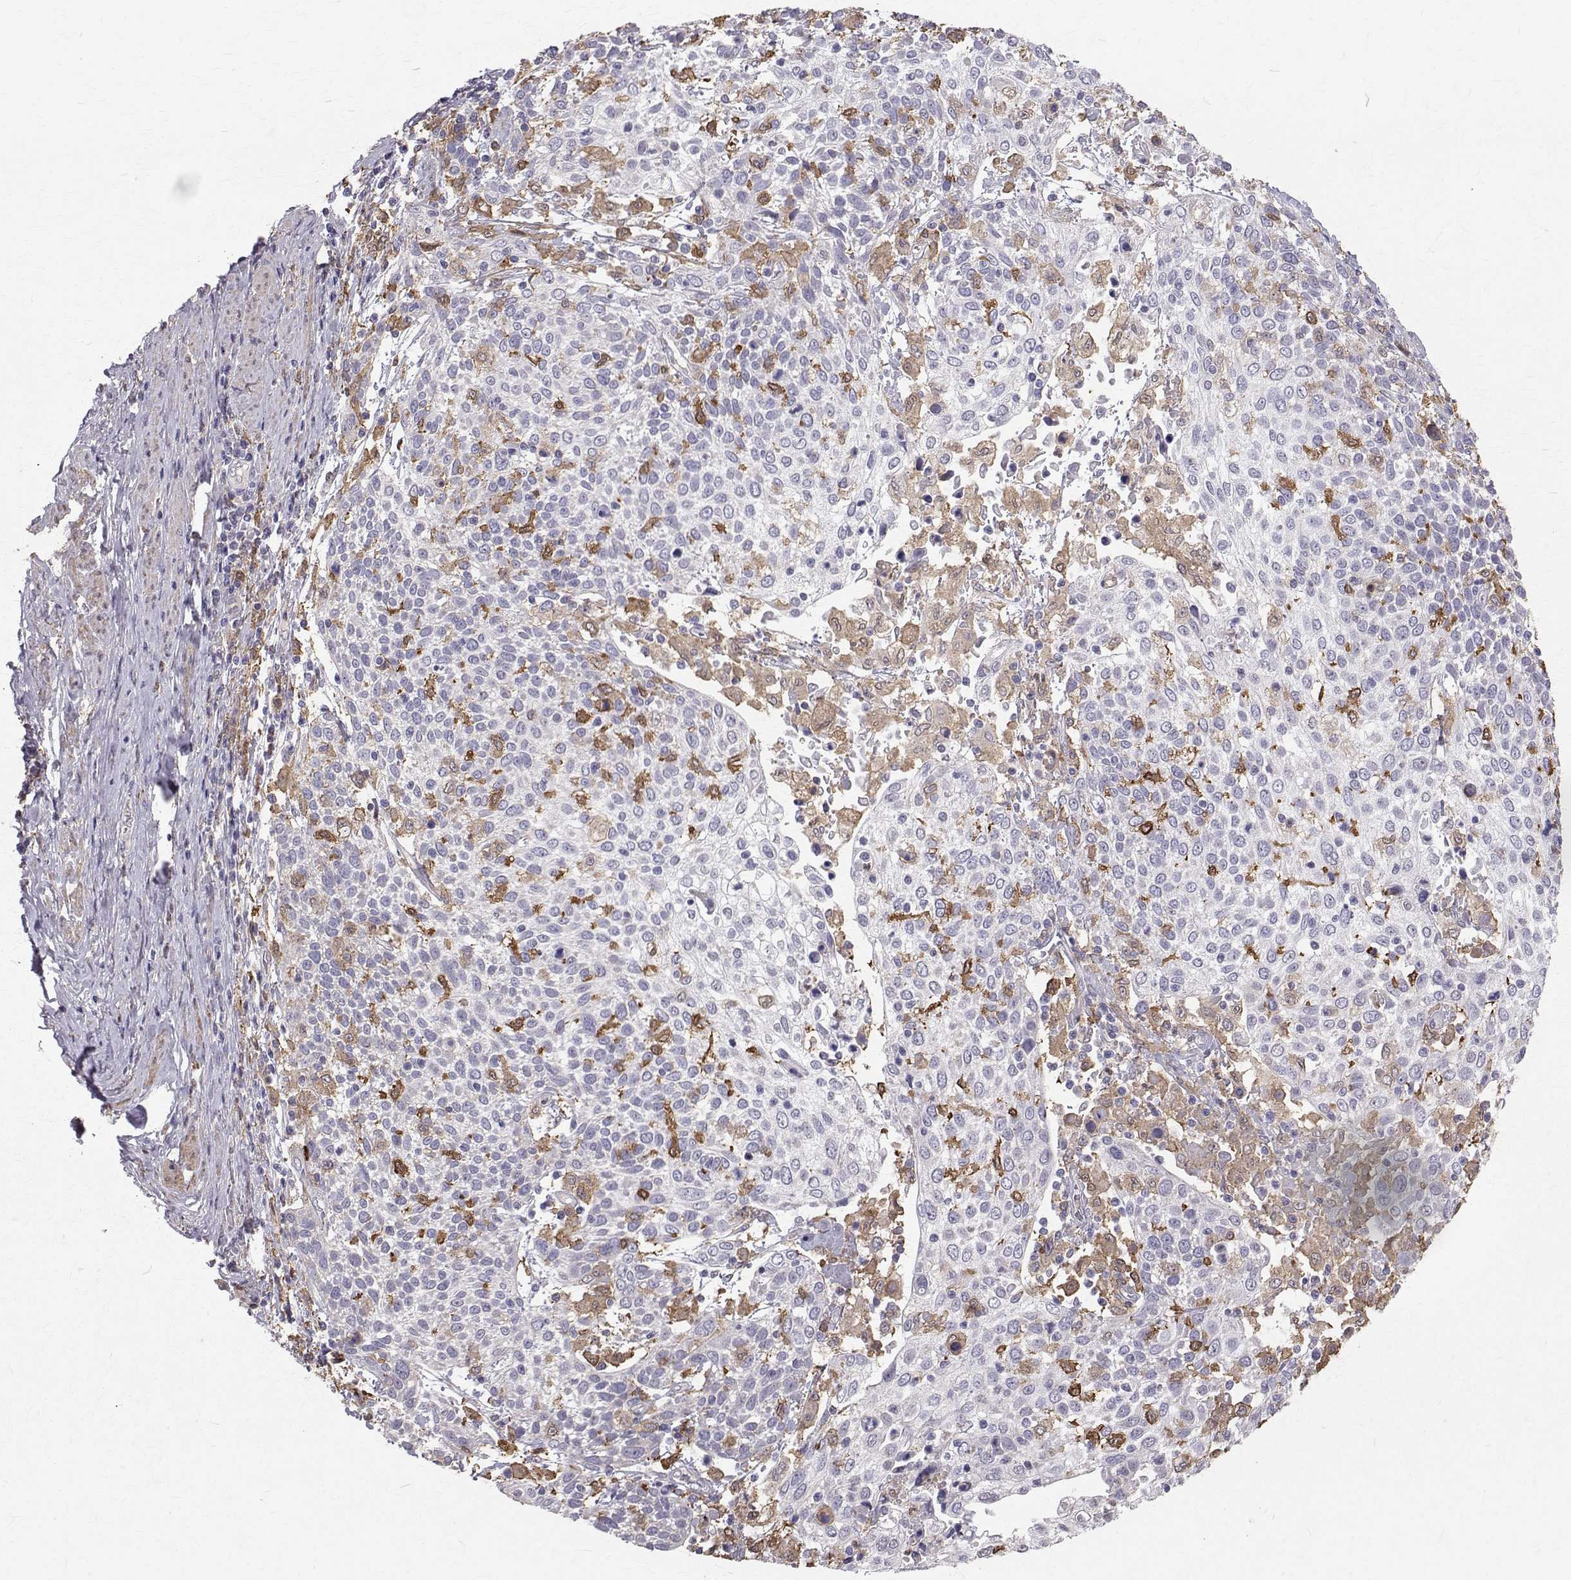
{"staining": {"intensity": "moderate", "quantity": "<25%", "location": "cytoplasmic/membranous"}, "tissue": "cervical cancer", "cell_type": "Tumor cells", "image_type": "cancer", "snomed": [{"axis": "morphology", "description": "Squamous cell carcinoma, NOS"}, {"axis": "topography", "description": "Cervix"}], "caption": "DAB immunohistochemical staining of human cervical cancer (squamous cell carcinoma) displays moderate cytoplasmic/membranous protein staining in about <25% of tumor cells. (Brightfield microscopy of DAB IHC at high magnification).", "gene": "CCDC89", "patient": {"sex": "female", "age": 61}}